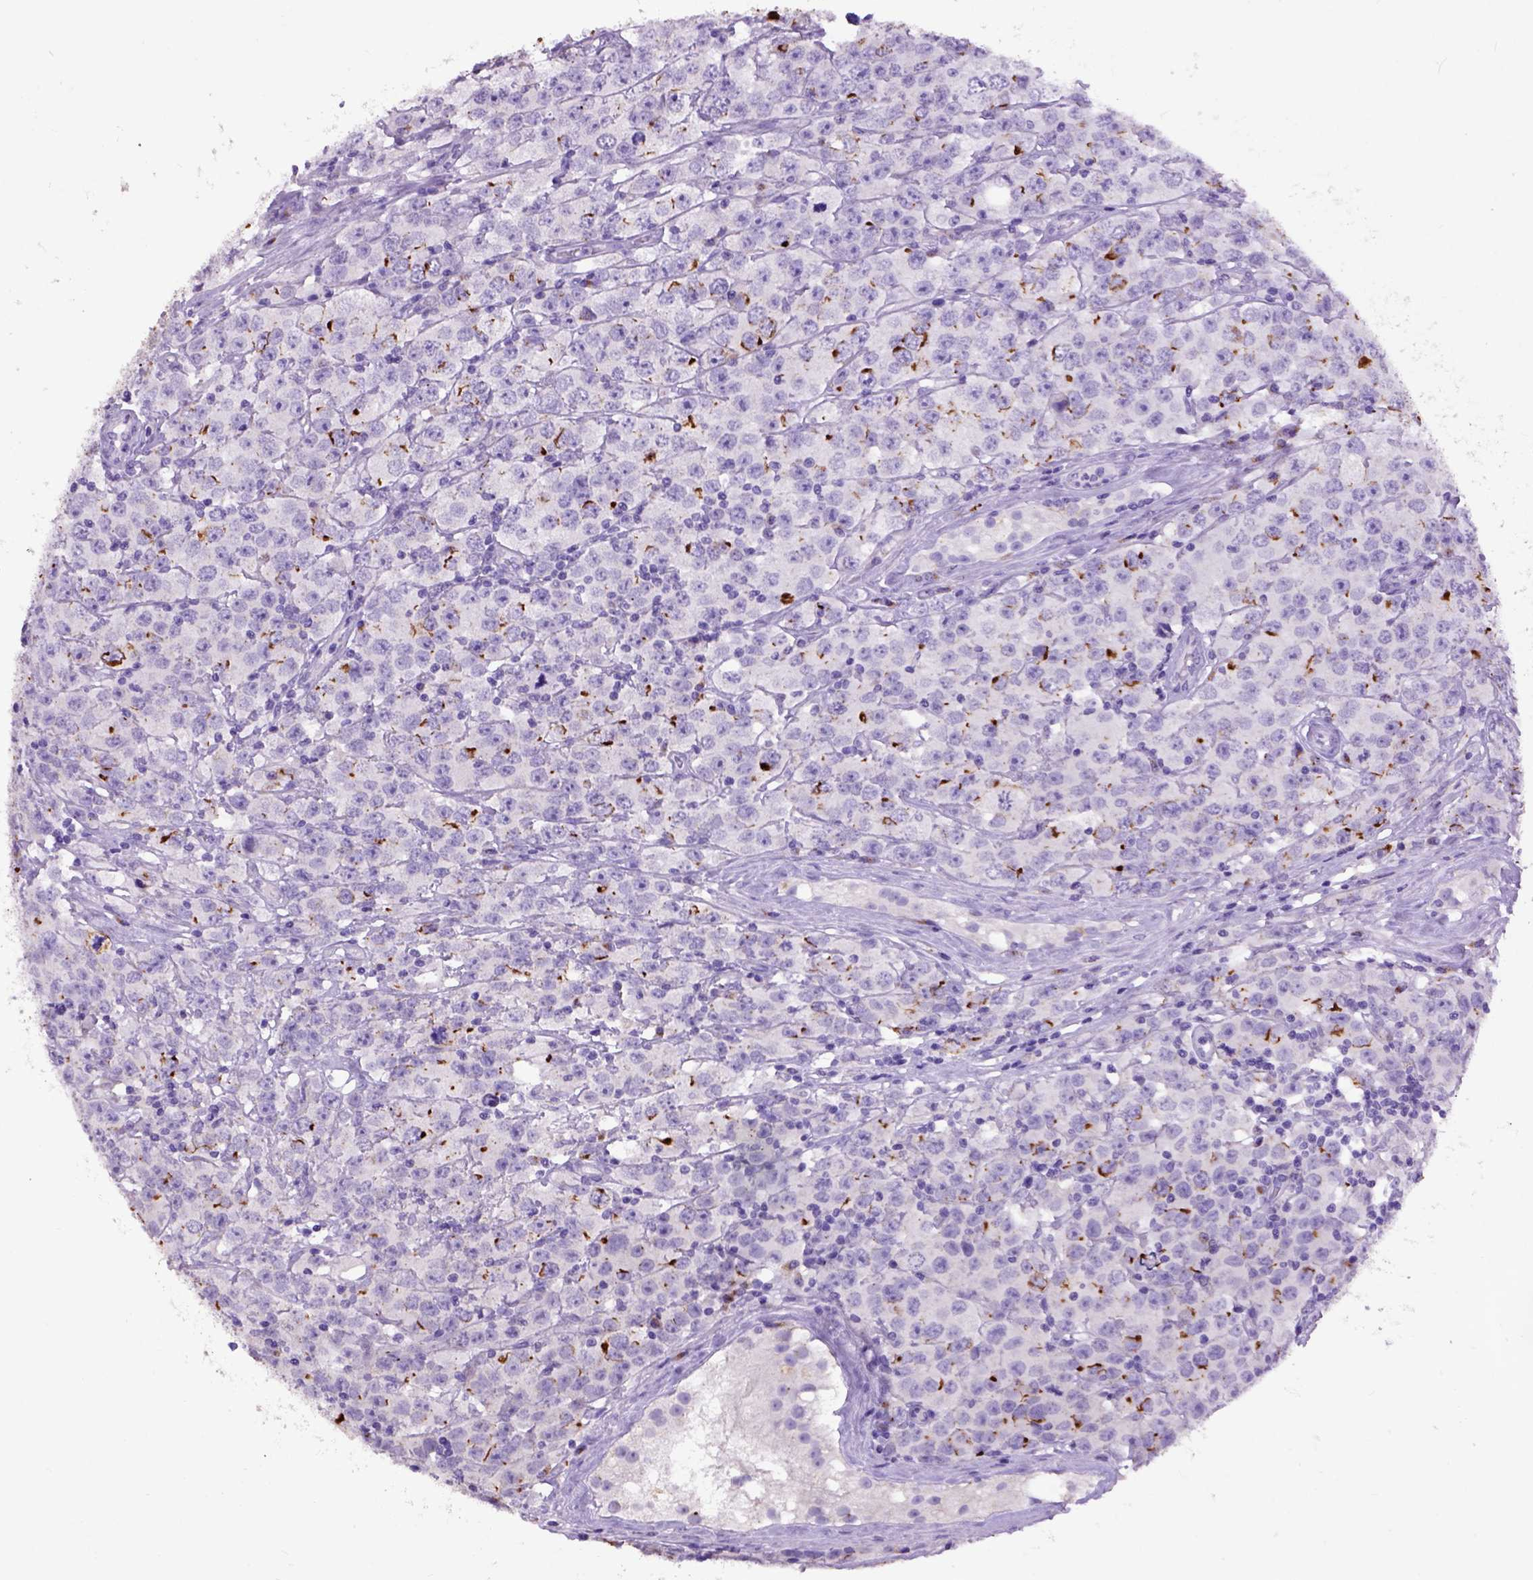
{"staining": {"intensity": "negative", "quantity": "none", "location": "none"}, "tissue": "testis cancer", "cell_type": "Tumor cells", "image_type": "cancer", "snomed": [{"axis": "morphology", "description": "Seminoma, NOS"}, {"axis": "topography", "description": "Testis"}], "caption": "This is an IHC micrograph of human seminoma (testis). There is no staining in tumor cells.", "gene": "RAB25", "patient": {"sex": "male", "age": 52}}